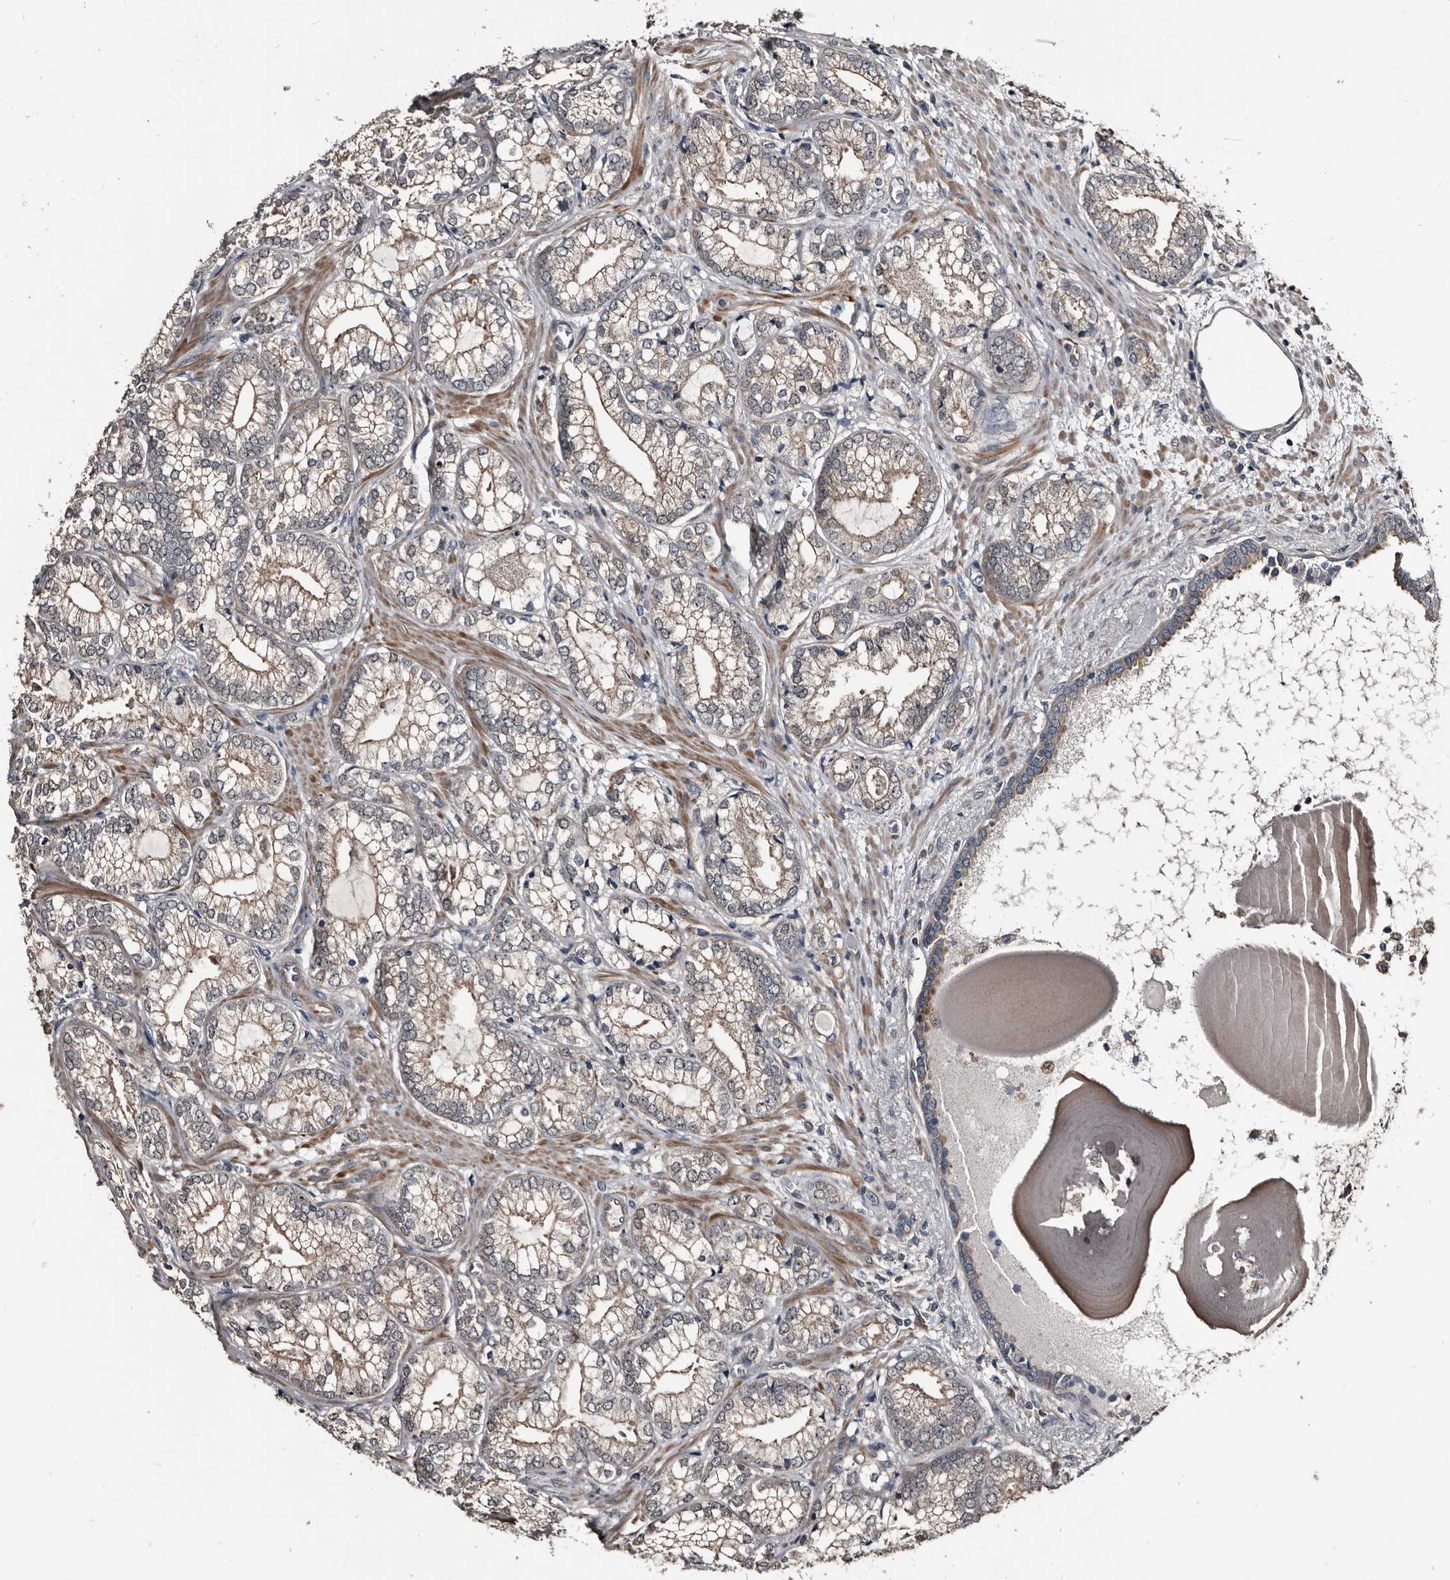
{"staining": {"intensity": "weak", "quantity": "25%-75%", "location": "cytoplasmic/membranous"}, "tissue": "prostate cancer", "cell_type": "Tumor cells", "image_type": "cancer", "snomed": [{"axis": "morphology", "description": "Normal morphology"}, {"axis": "morphology", "description": "Adenocarcinoma, Low grade"}, {"axis": "topography", "description": "Prostate"}], "caption": "A brown stain labels weak cytoplasmic/membranous staining of a protein in low-grade adenocarcinoma (prostate) tumor cells. Nuclei are stained in blue.", "gene": "DHPS", "patient": {"sex": "male", "age": 72}}